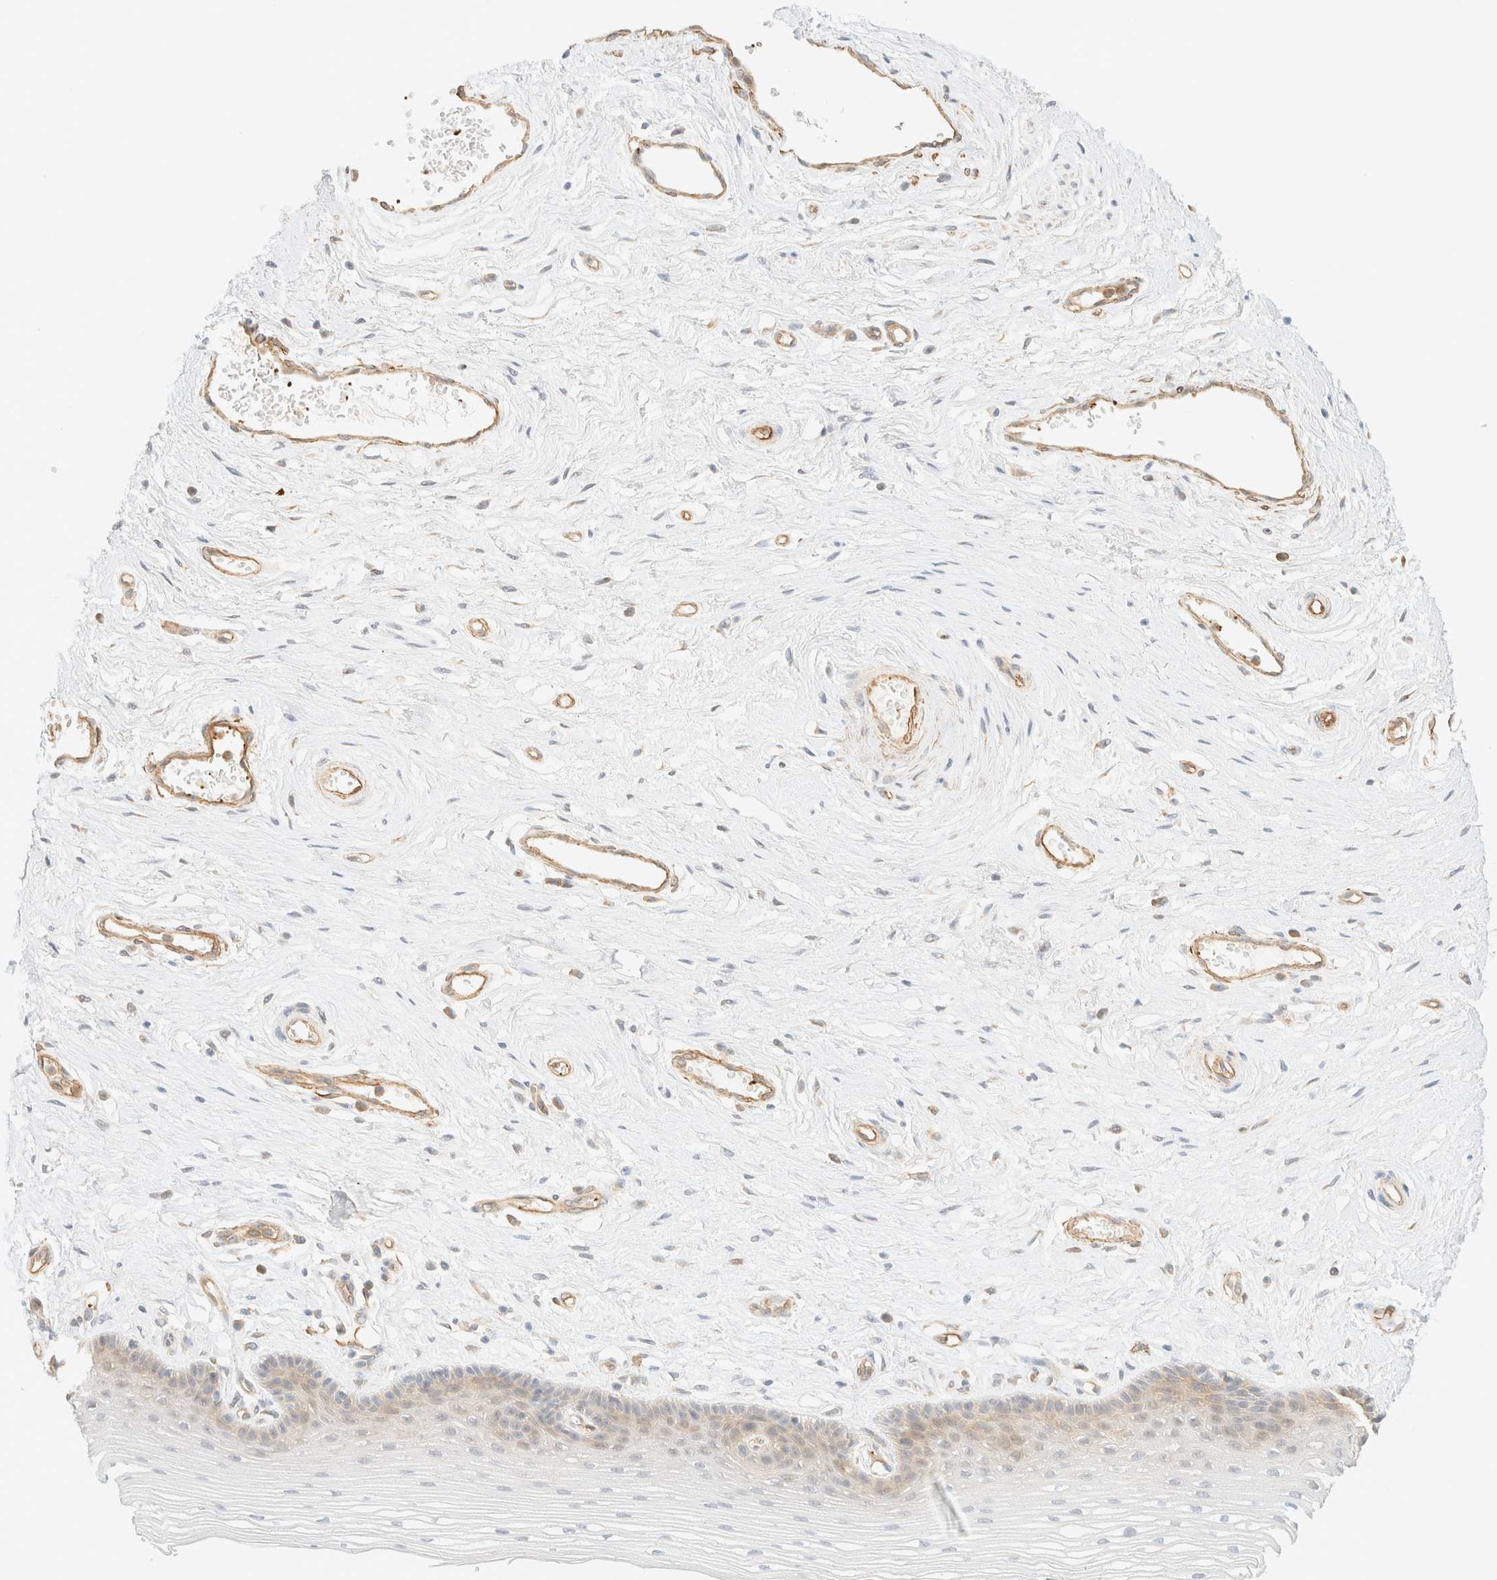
{"staining": {"intensity": "weak", "quantity": "25%-75%", "location": "cytoplasmic/membranous"}, "tissue": "vagina", "cell_type": "Squamous epithelial cells", "image_type": "normal", "snomed": [{"axis": "morphology", "description": "Normal tissue, NOS"}, {"axis": "topography", "description": "Vagina"}], "caption": "Benign vagina reveals weak cytoplasmic/membranous staining in approximately 25%-75% of squamous epithelial cells.", "gene": "OTOP2", "patient": {"sex": "female", "age": 46}}